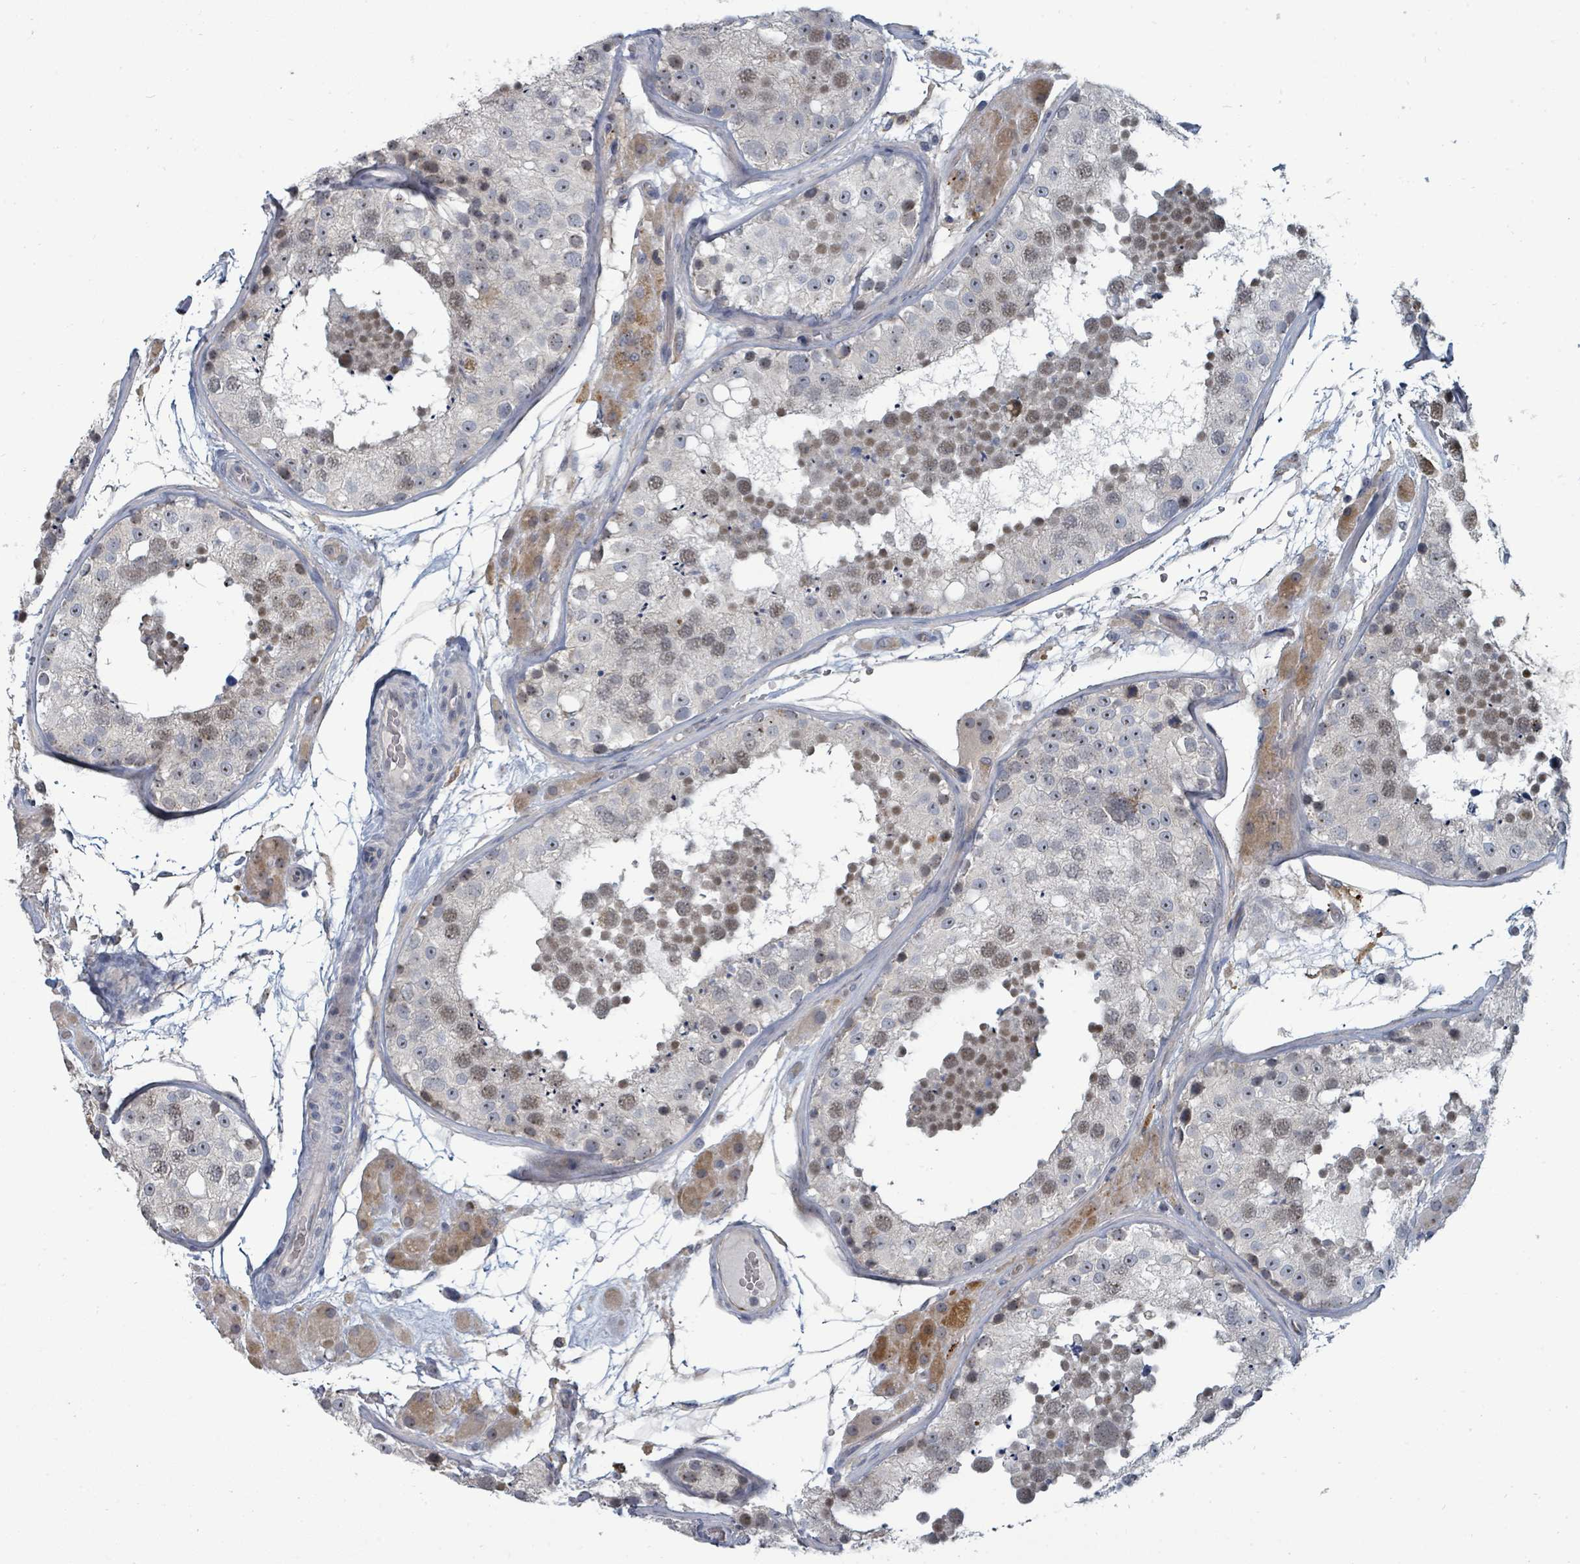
{"staining": {"intensity": "moderate", "quantity": "25%-75%", "location": "nuclear"}, "tissue": "testis", "cell_type": "Cells in seminiferous ducts", "image_type": "normal", "snomed": [{"axis": "morphology", "description": "Normal tissue, NOS"}, {"axis": "topography", "description": "Testis"}], "caption": "This micrograph reveals immunohistochemistry (IHC) staining of benign human testis, with medium moderate nuclear expression in about 25%-75% of cells in seminiferous ducts.", "gene": "TRDMT1", "patient": {"sex": "male", "age": 26}}